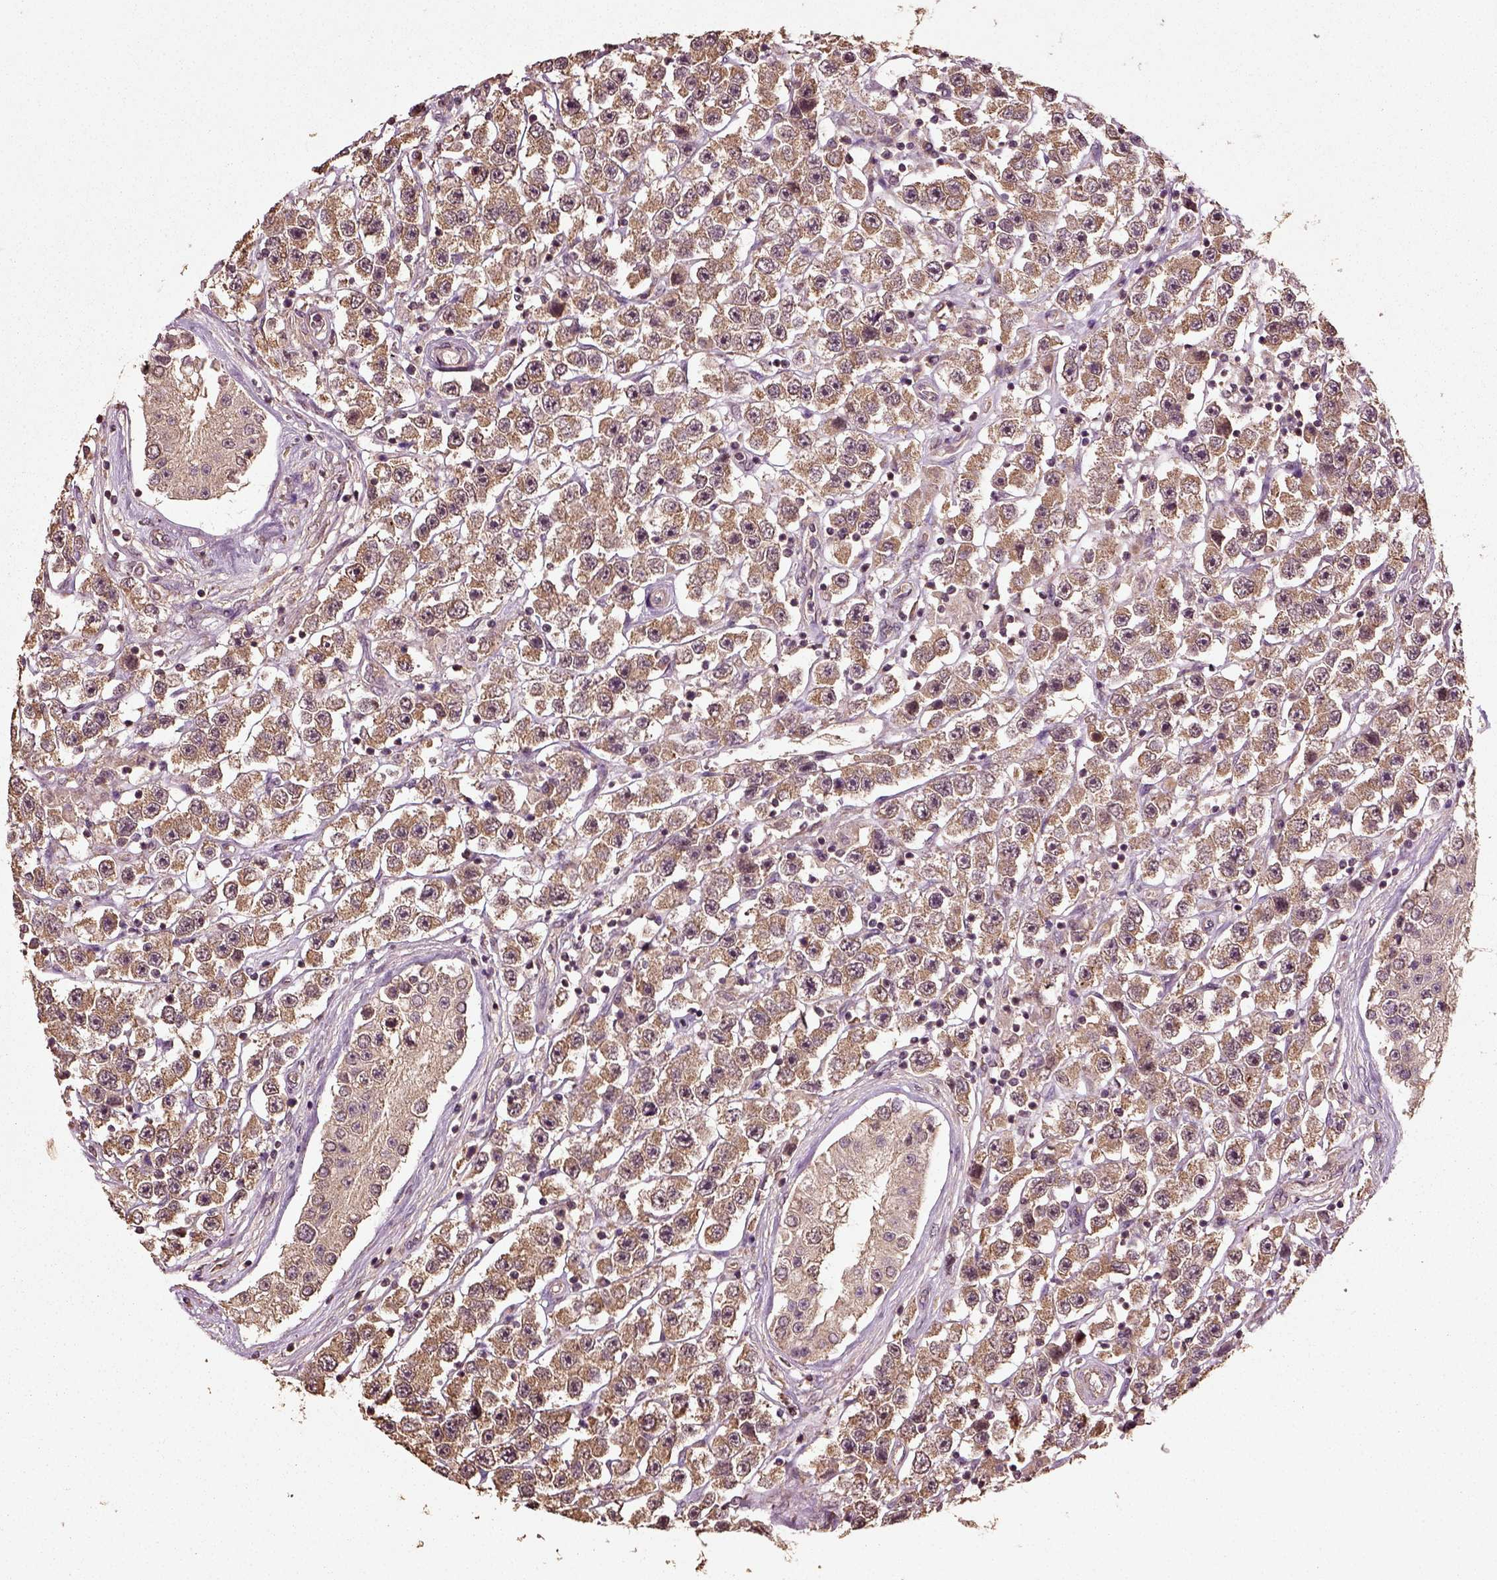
{"staining": {"intensity": "moderate", "quantity": ">75%", "location": "cytoplasmic/membranous"}, "tissue": "testis cancer", "cell_type": "Tumor cells", "image_type": "cancer", "snomed": [{"axis": "morphology", "description": "Seminoma, NOS"}, {"axis": "topography", "description": "Testis"}], "caption": "Protein expression analysis of human seminoma (testis) reveals moderate cytoplasmic/membranous expression in approximately >75% of tumor cells.", "gene": "ERV3-1", "patient": {"sex": "male", "age": 45}}